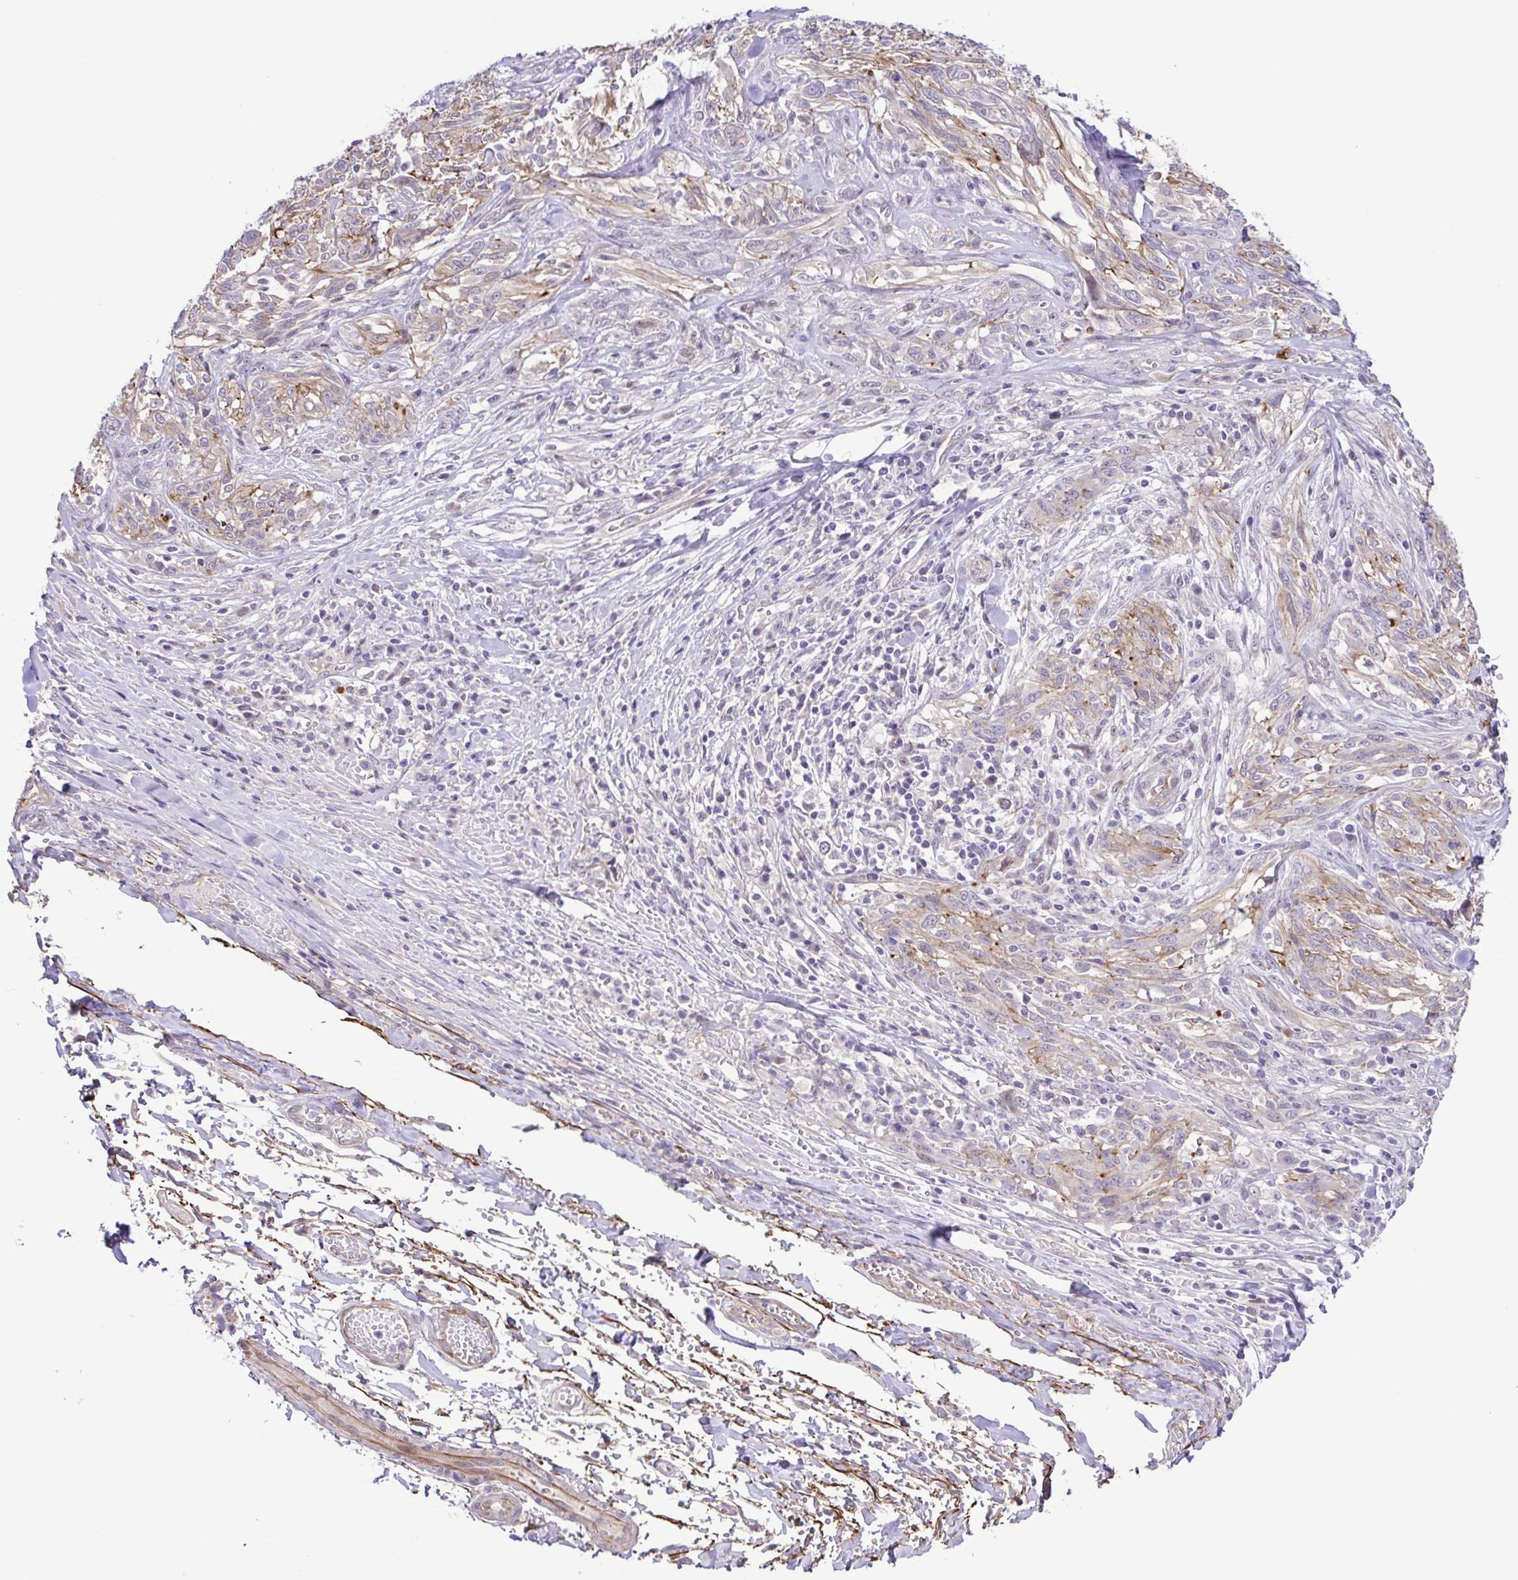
{"staining": {"intensity": "weak", "quantity": "<25%", "location": "cytoplasmic/membranous"}, "tissue": "melanoma", "cell_type": "Tumor cells", "image_type": "cancer", "snomed": [{"axis": "morphology", "description": "Malignant melanoma, NOS"}, {"axis": "topography", "description": "Skin"}], "caption": "Photomicrograph shows no significant protein staining in tumor cells of melanoma.", "gene": "DCLK2", "patient": {"sex": "female", "age": 91}}